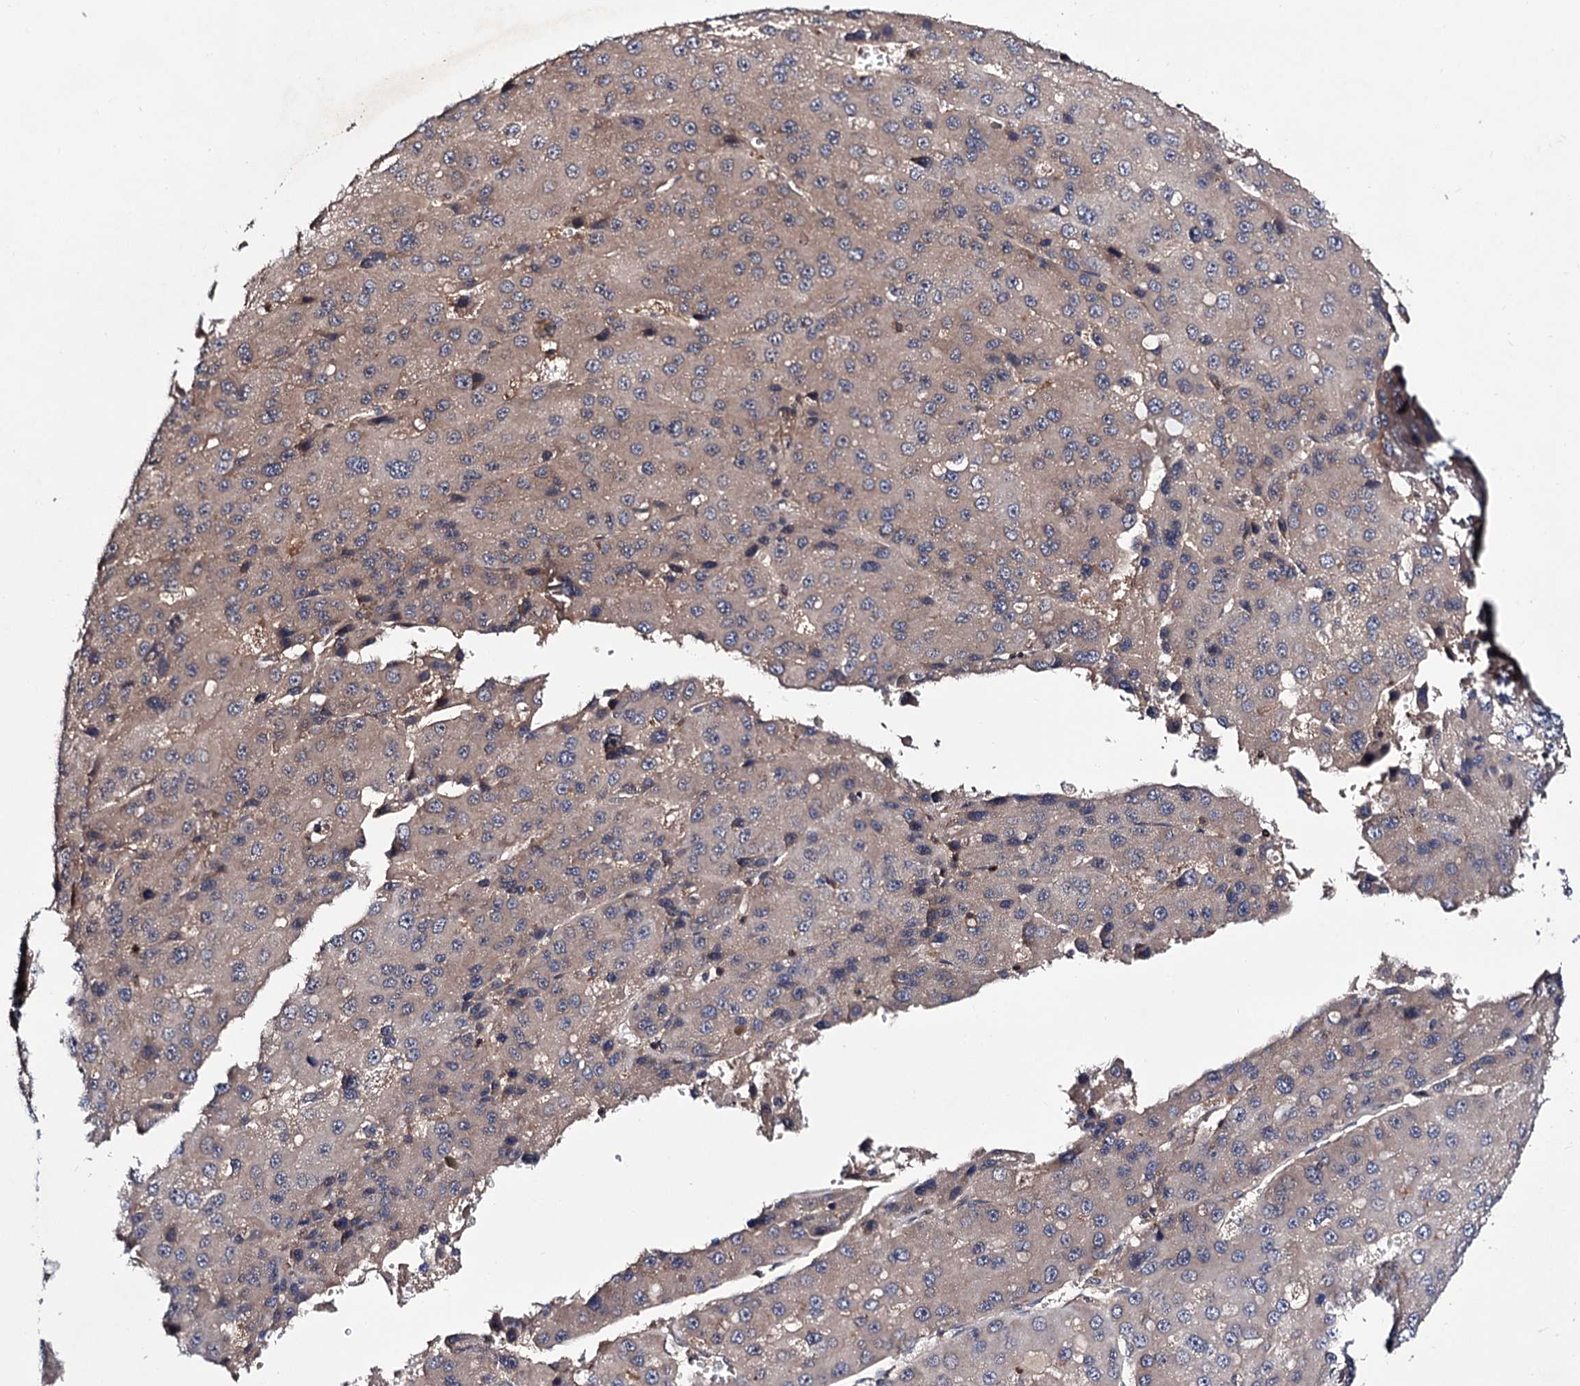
{"staining": {"intensity": "weak", "quantity": "<25%", "location": "cytoplasmic/membranous"}, "tissue": "liver cancer", "cell_type": "Tumor cells", "image_type": "cancer", "snomed": [{"axis": "morphology", "description": "Carcinoma, Hepatocellular, NOS"}, {"axis": "topography", "description": "Liver"}], "caption": "Tumor cells show no significant positivity in hepatocellular carcinoma (liver).", "gene": "MICAL2", "patient": {"sex": "female", "age": 73}}